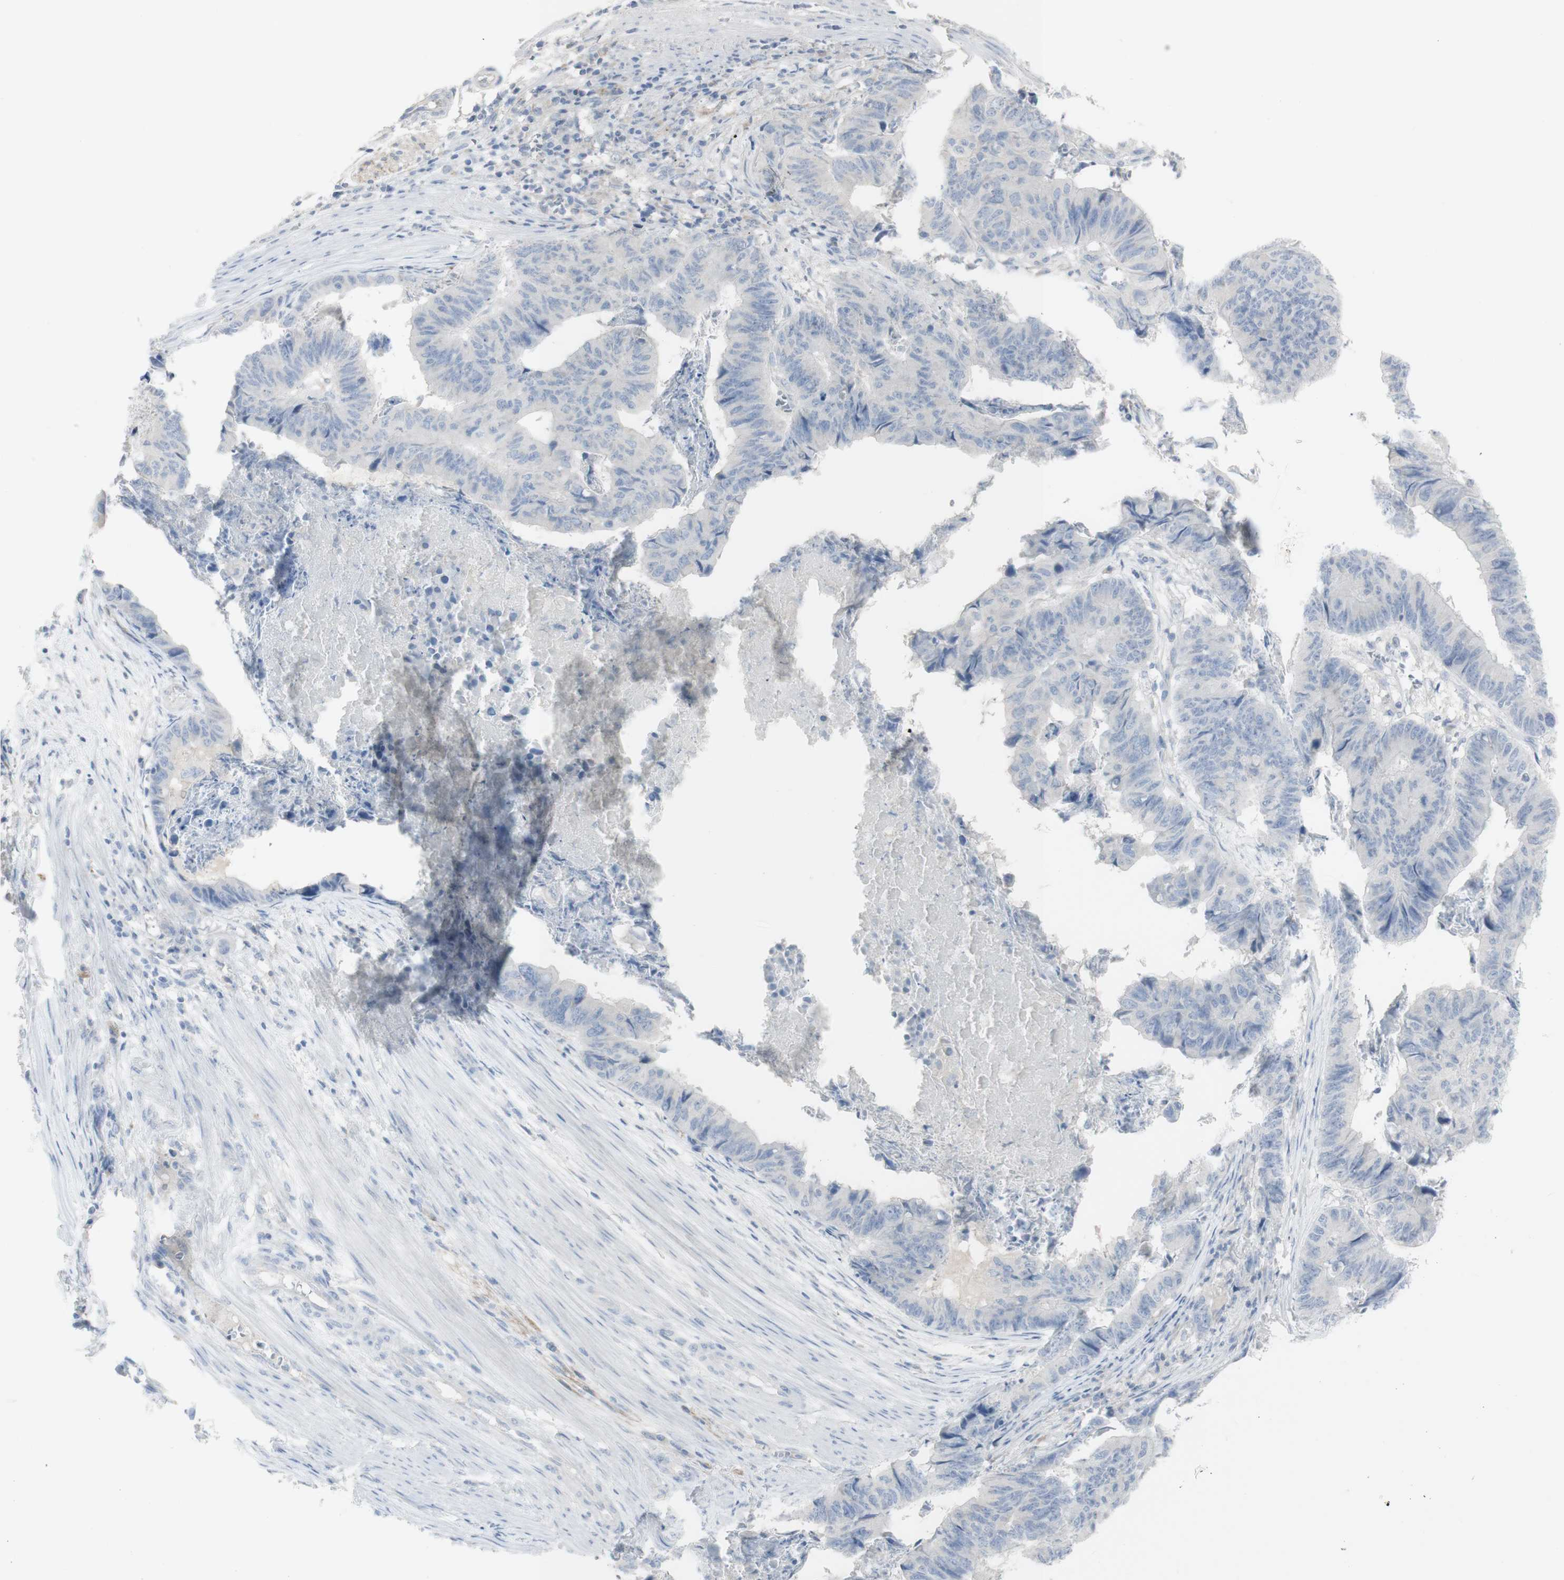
{"staining": {"intensity": "negative", "quantity": "none", "location": "none"}, "tissue": "stomach cancer", "cell_type": "Tumor cells", "image_type": "cancer", "snomed": [{"axis": "morphology", "description": "Adenocarcinoma, NOS"}, {"axis": "topography", "description": "Stomach, lower"}], "caption": "The histopathology image reveals no staining of tumor cells in stomach cancer (adenocarcinoma).", "gene": "CD207", "patient": {"sex": "male", "age": 77}}